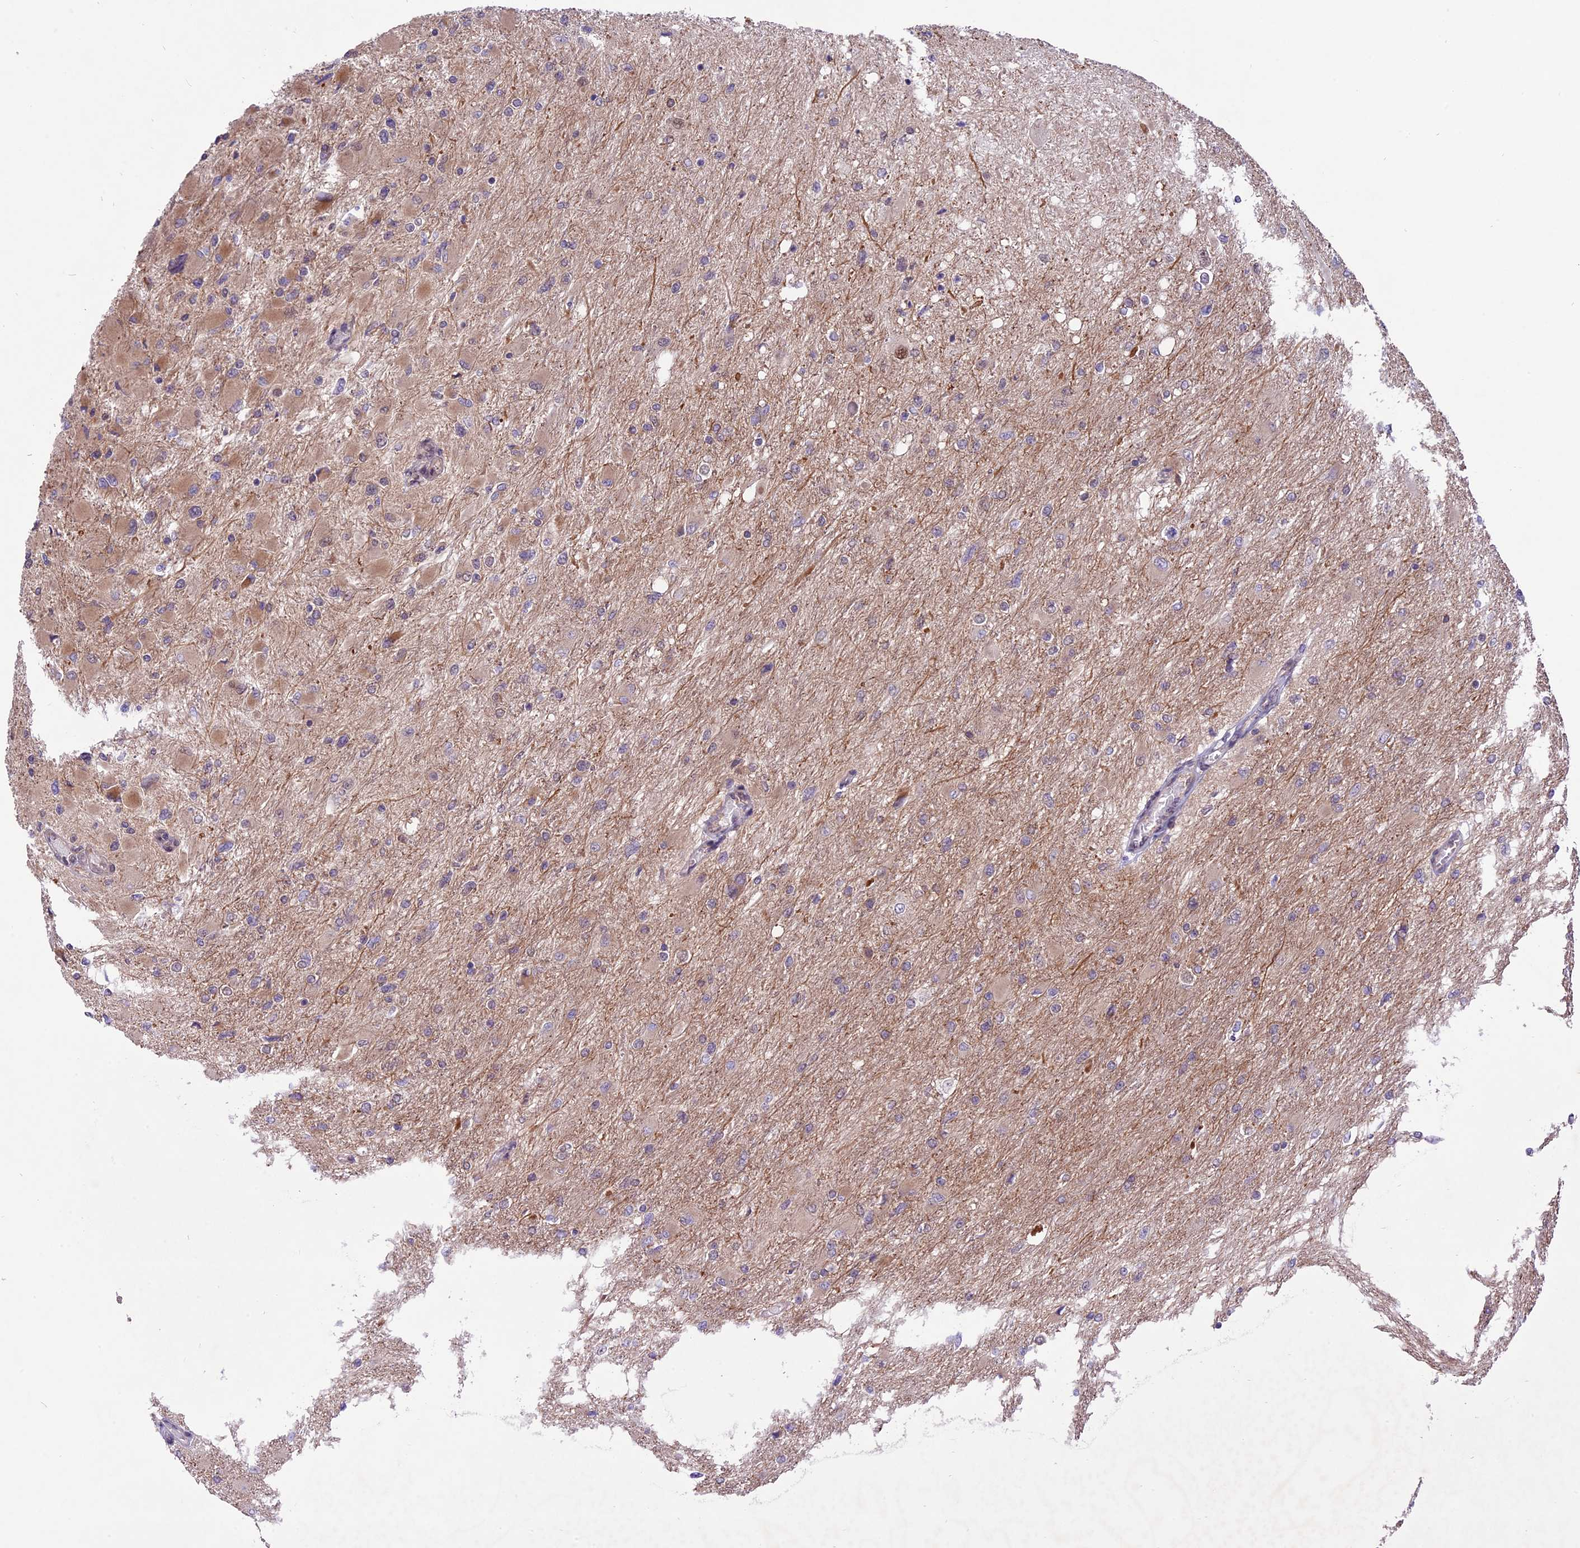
{"staining": {"intensity": "weak", "quantity": "25%-75%", "location": "cytoplasmic/membranous"}, "tissue": "glioma", "cell_type": "Tumor cells", "image_type": "cancer", "snomed": [{"axis": "morphology", "description": "Glioma, malignant, High grade"}, {"axis": "topography", "description": "Cerebral cortex"}], "caption": "Immunohistochemistry (IHC) histopathology image of neoplastic tissue: human glioma stained using immunohistochemistry shows low levels of weak protein expression localized specifically in the cytoplasmic/membranous of tumor cells, appearing as a cytoplasmic/membranous brown color.", "gene": "SPRED1", "patient": {"sex": "female", "age": 36}}